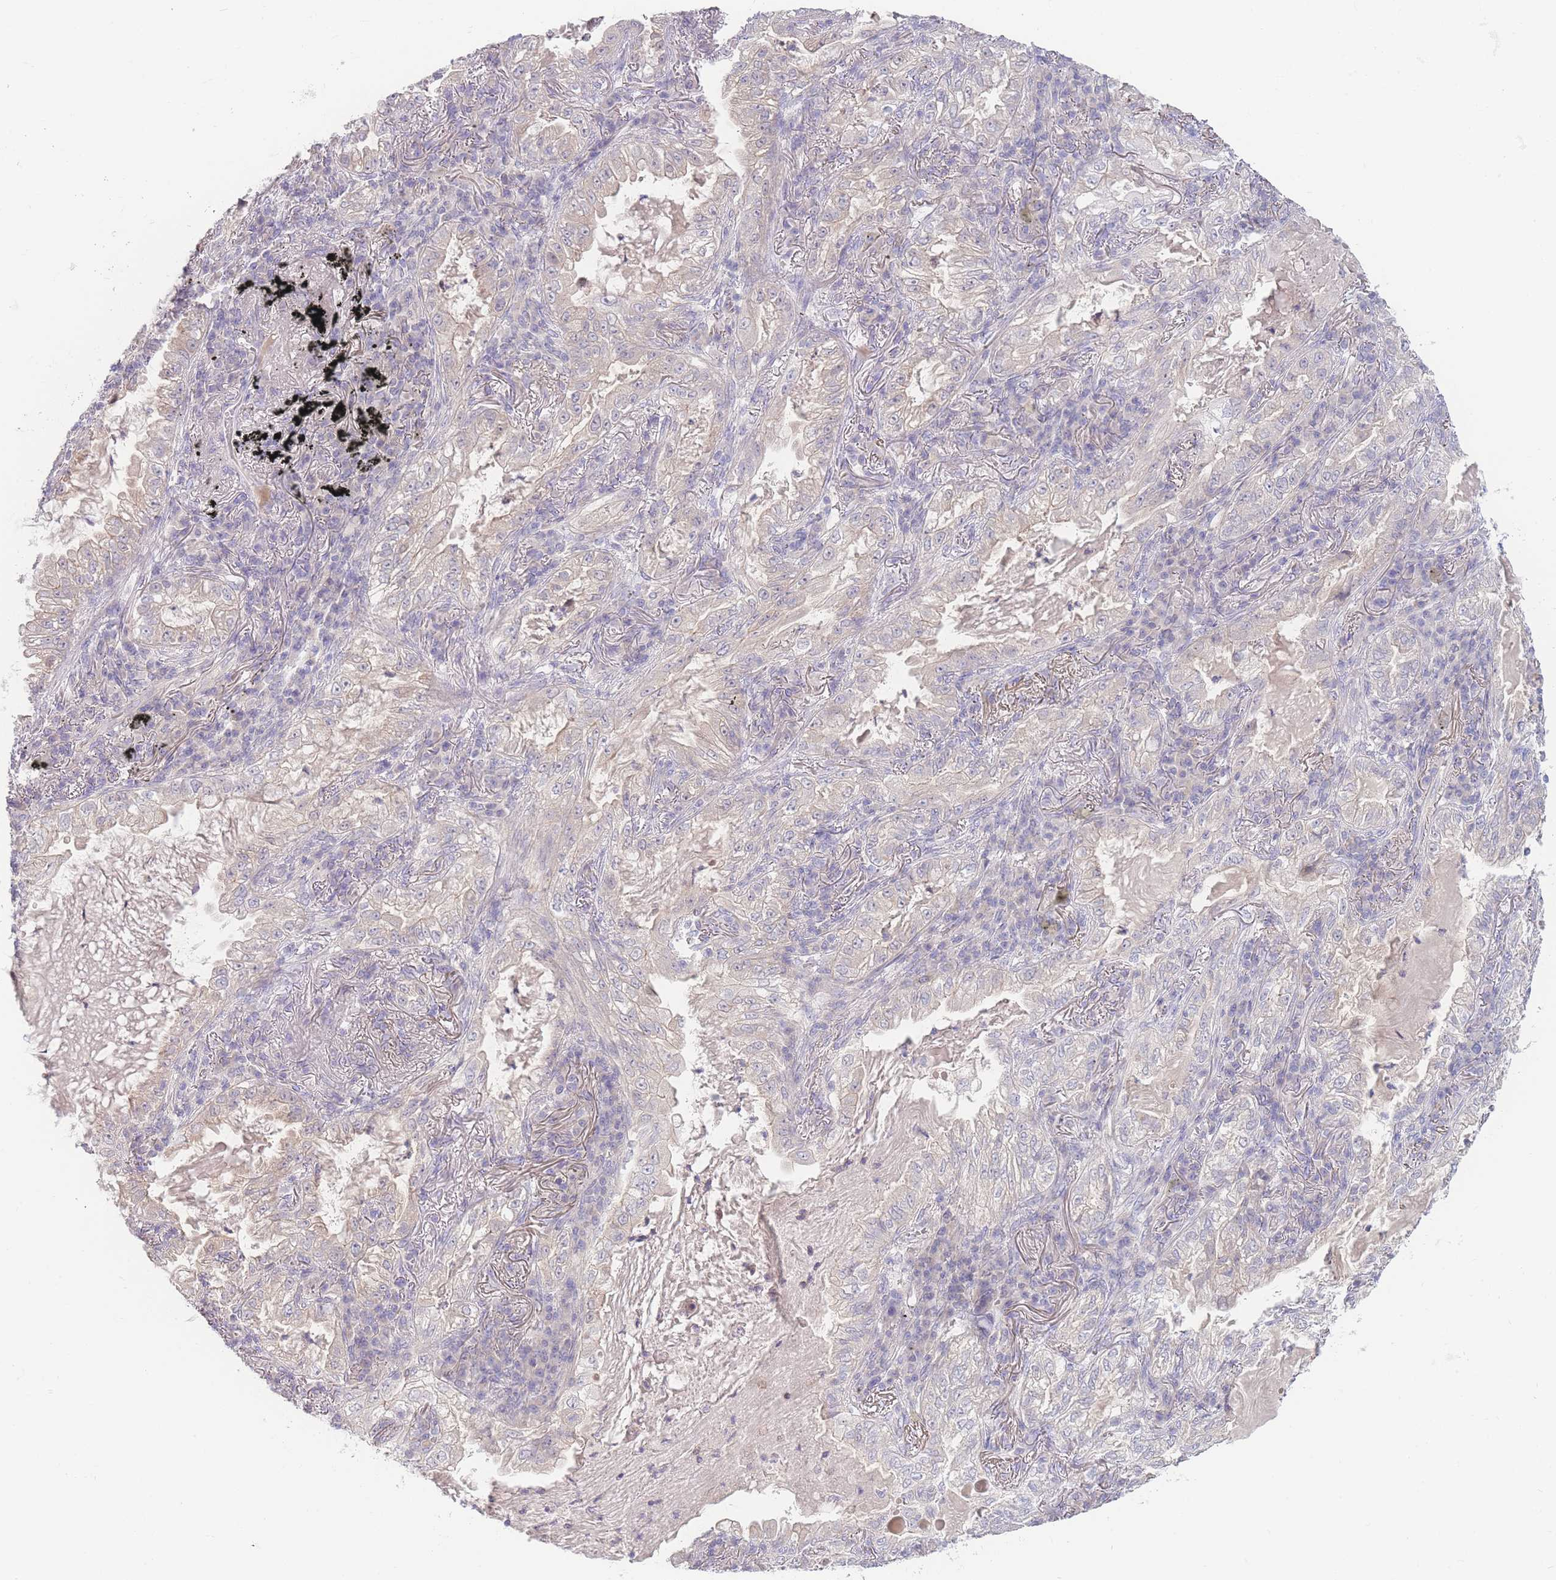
{"staining": {"intensity": "negative", "quantity": "none", "location": "none"}, "tissue": "lung cancer", "cell_type": "Tumor cells", "image_type": "cancer", "snomed": [{"axis": "morphology", "description": "Adenocarcinoma, NOS"}, {"axis": "topography", "description": "Lung"}], "caption": "A high-resolution image shows IHC staining of lung cancer (adenocarcinoma), which reveals no significant staining in tumor cells.", "gene": "SPHKAP", "patient": {"sex": "female", "age": 73}}